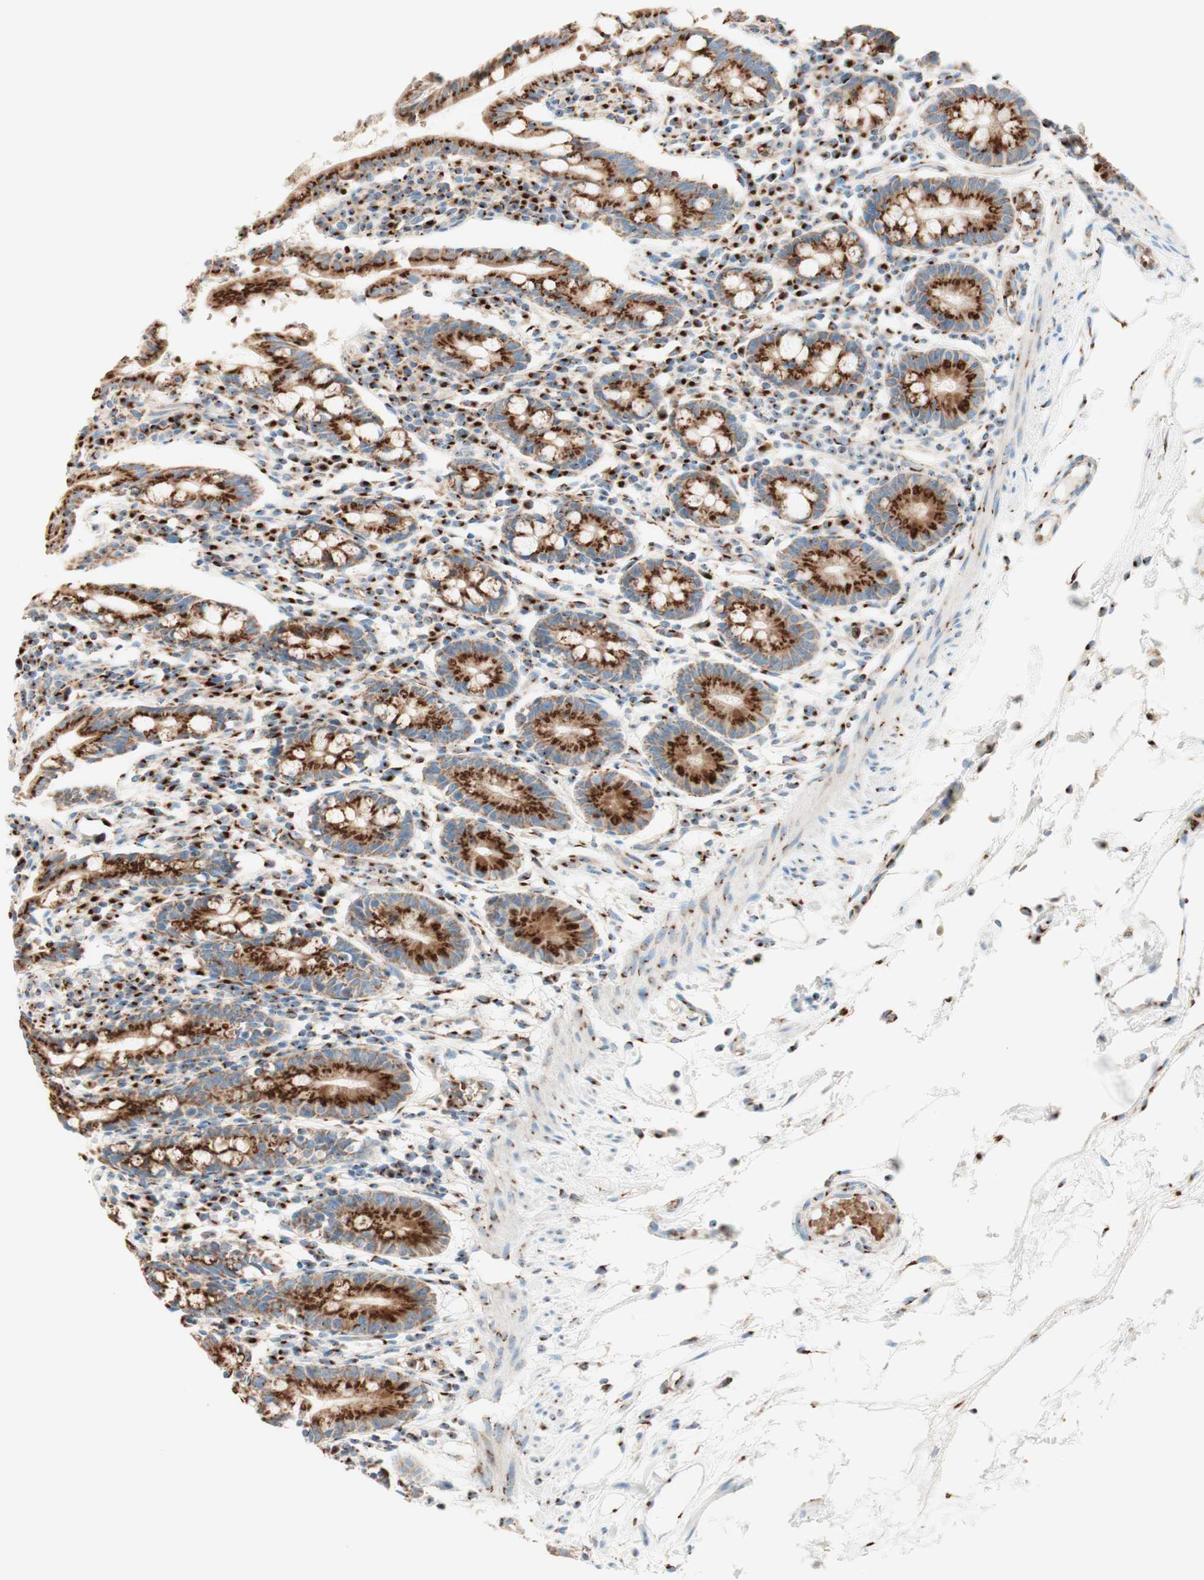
{"staining": {"intensity": "strong", "quantity": ">75%", "location": "cytoplasmic/membranous"}, "tissue": "small intestine", "cell_type": "Glandular cells", "image_type": "normal", "snomed": [{"axis": "morphology", "description": "Normal tissue, NOS"}, {"axis": "morphology", "description": "Cystadenocarcinoma, serous, Metastatic site"}, {"axis": "topography", "description": "Small intestine"}], "caption": "Brown immunohistochemical staining in benign human small intestine exhibits strong cytoplasmic/membranous positivity in about >75% of glandular cells. (brown staining indicates protein expression, while blue staining denotes nuclei).", "gene": "GOLGB1", "patient": {"sex": "female", "age": 61}}